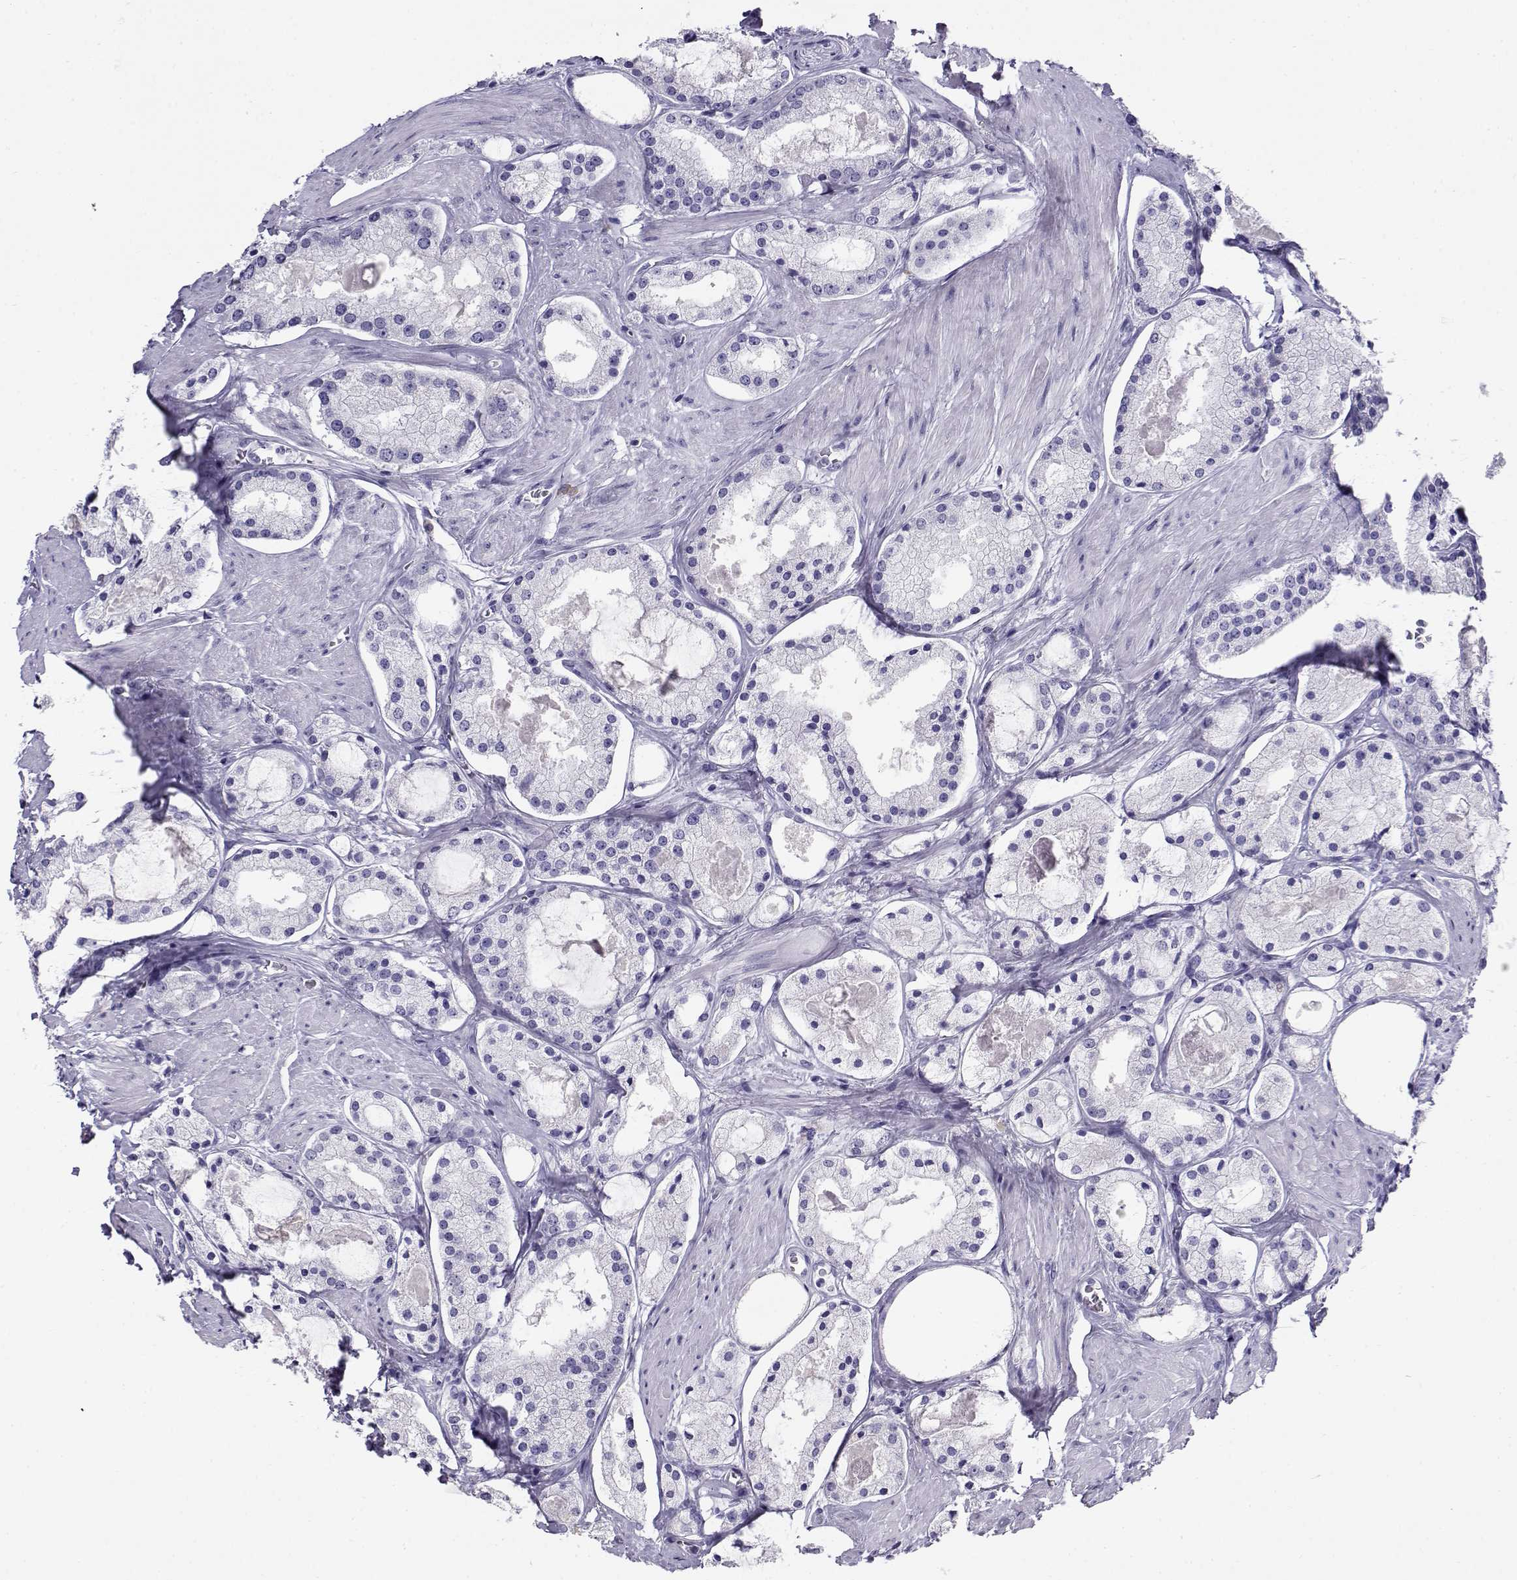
{"staining": {"intensity": "negative", "quantity": "none", "location": "none"}, "tissue": "prostate cancer", "cell_type": "Tumor cells", "image_type": "cancer", "snomed": [{"axis": "morphology", "description": "Adenocarcinoma, NOS"}, {"axis": "morphology", "description": "Adenocarcinoma, High grade"}, {"axis": "topography", "description": "Prostate"}], "caption": "Immunohistochemistry (IHC) of human prostate adenocarcinoma reveals no expression in tumor cells.", "gene": "CABS1", "patient": {"sex": "male", "age": 64}}